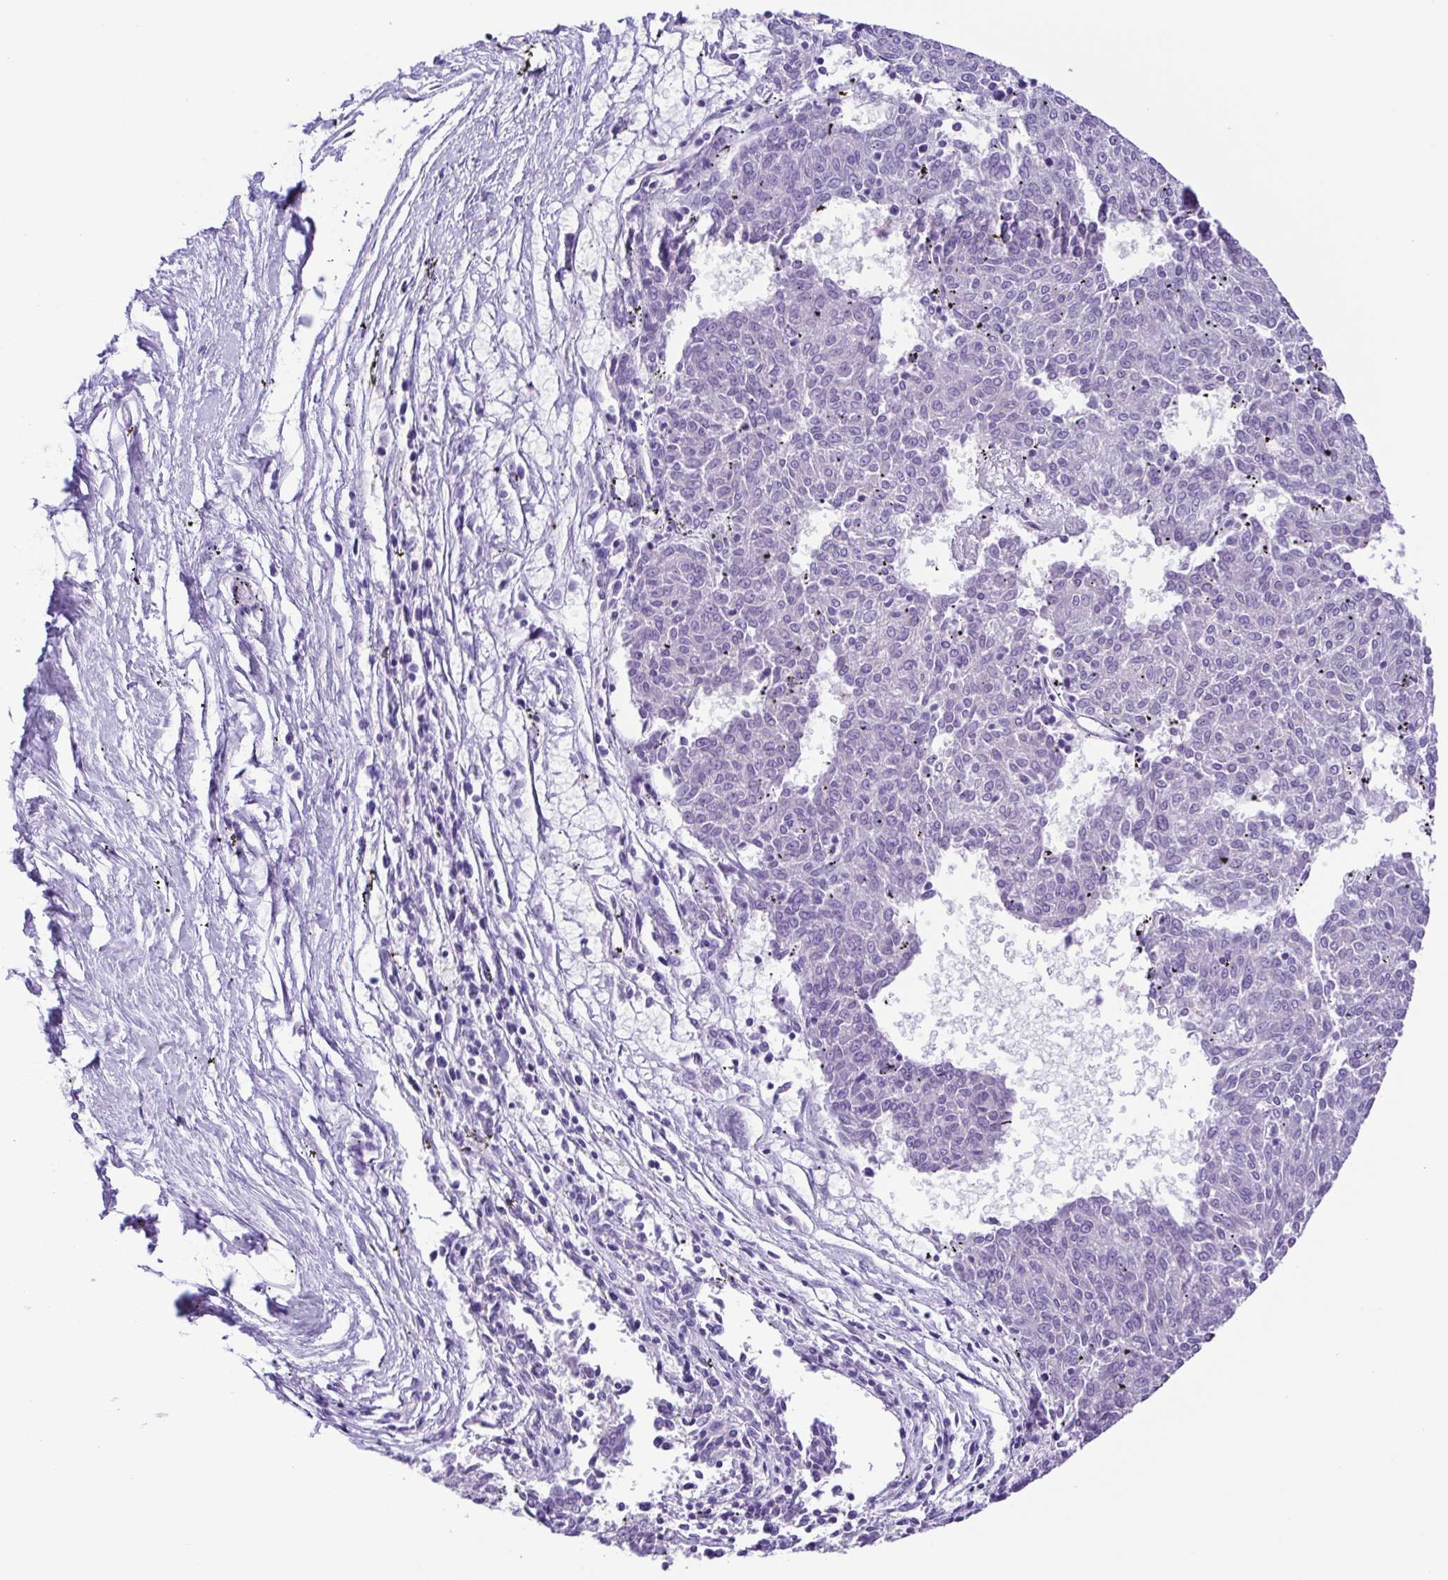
{"staining": {"intensity": "negative", "quantity": "none", "location": "none"}, "tissue": "melanoma", "cell_type": "Tumor cells", "image_type": "cancer", "snomed": [{"axis": "morphology", "description": "Malignant melanoma, NOS"}, {"axis": "topography", "description": "Skin"}], "caption": "Melanoma stained for a protein using immunohistochemistry displays no expression tumor cells.", "gene": "SYT1", "patient": {"sex": "female", "age": 72}}